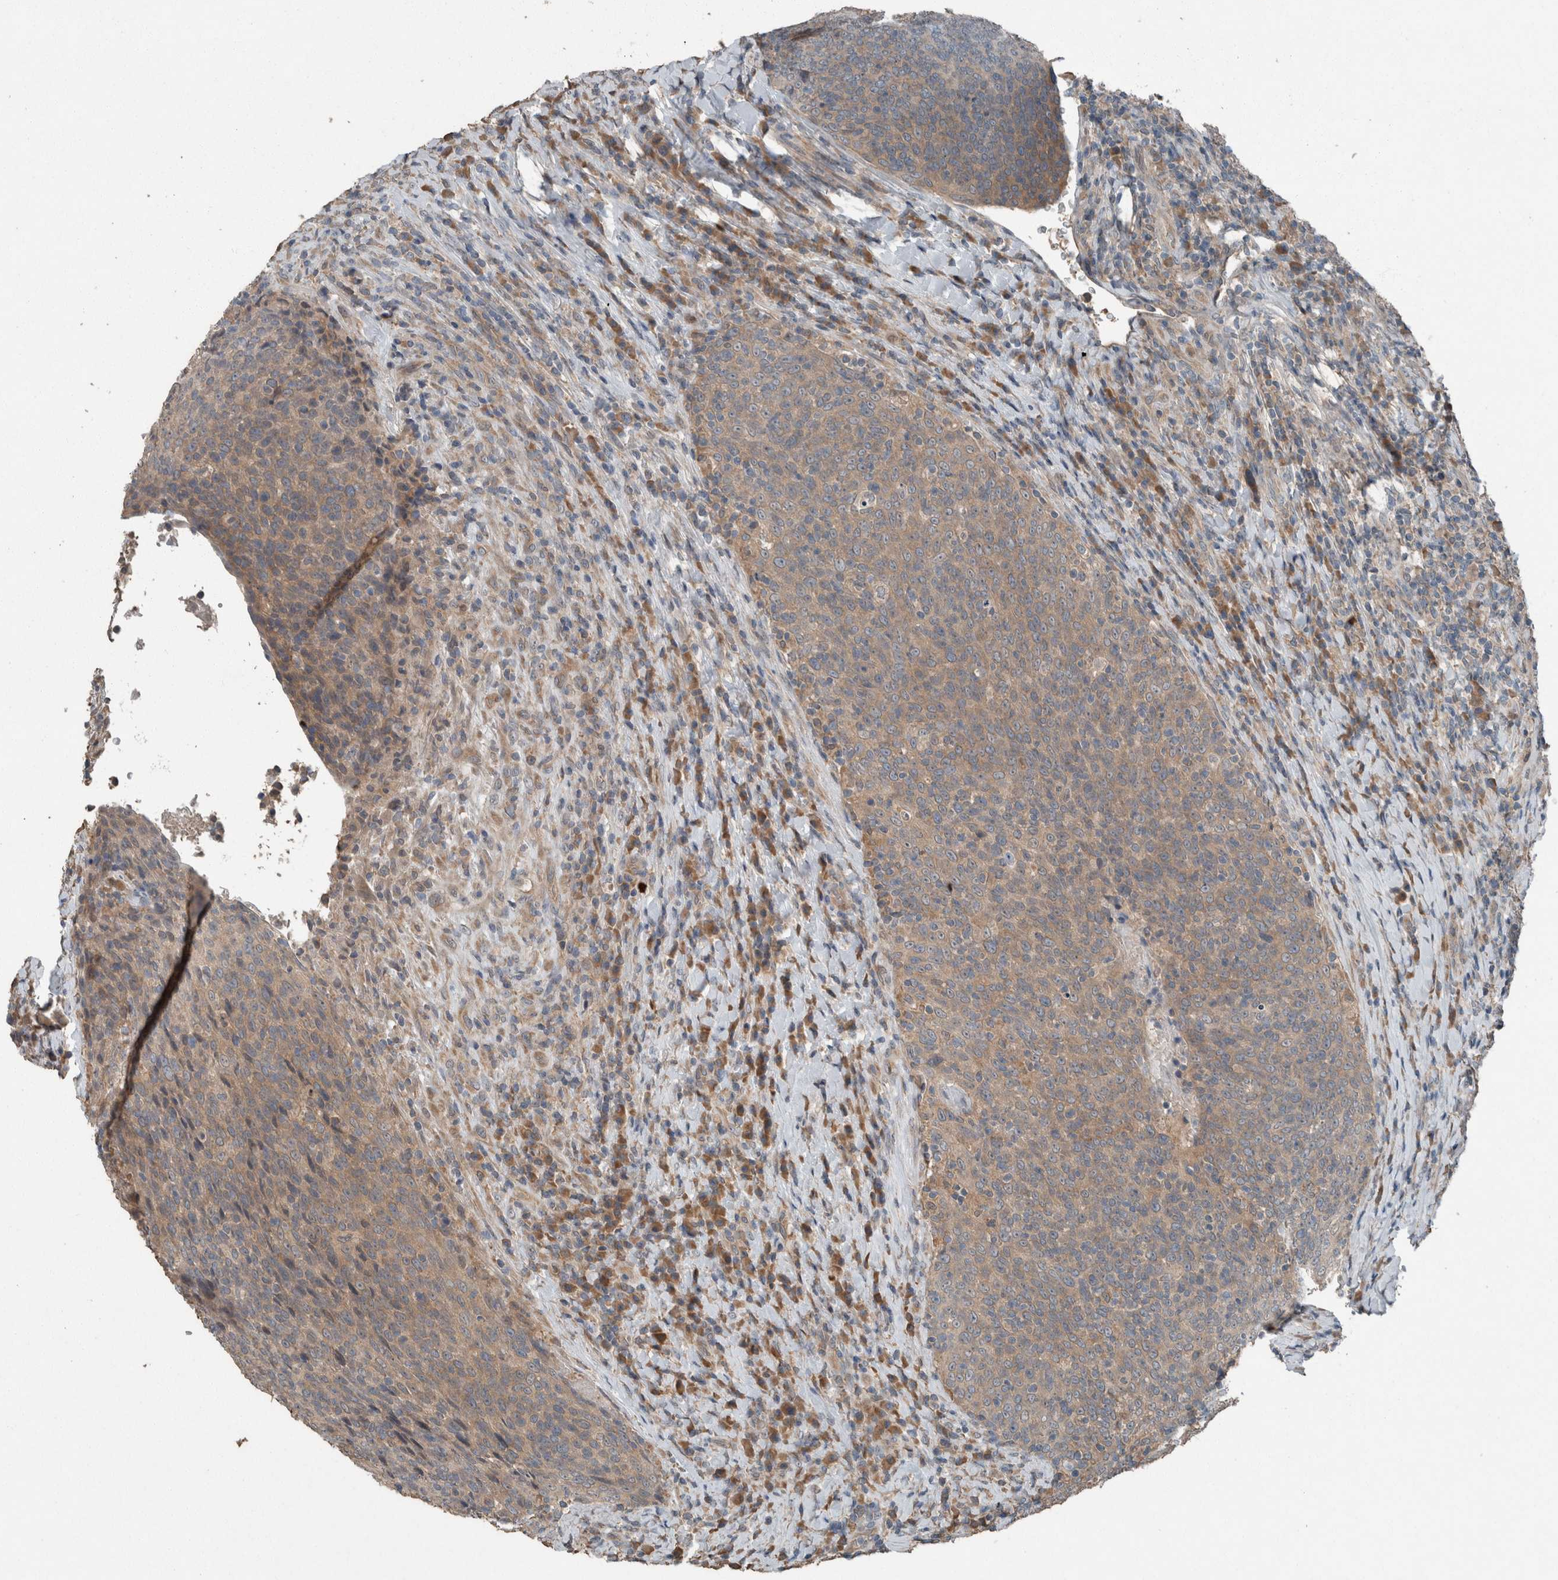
{"staining": {"intensity": "weak", "quantity": ">75%", "location": "cytoplasmic/membranous"}, "tissue": "head and neck cancer", "cell_type": "Tumor cells", "image_type": "cancer", "snomed": [{"axis": "morphology", "description": "Squamous cell carcinoma, NOS"}, {"axis": "morphology", "description": "Squamous cell carcinoma, metastatic, NOS"}, {"axis": "topography", "description": "Lymph node"}, {"axis": "topography", "description": "Head-Neck"}], "caption": "Tumor cells display weak cytoplasmic/membranous staining in approximately >75% of cells in head and neck squamous cell carcinoma.", "gene": "KNTC1", "patient": {"sex": "male", "age": 62}}